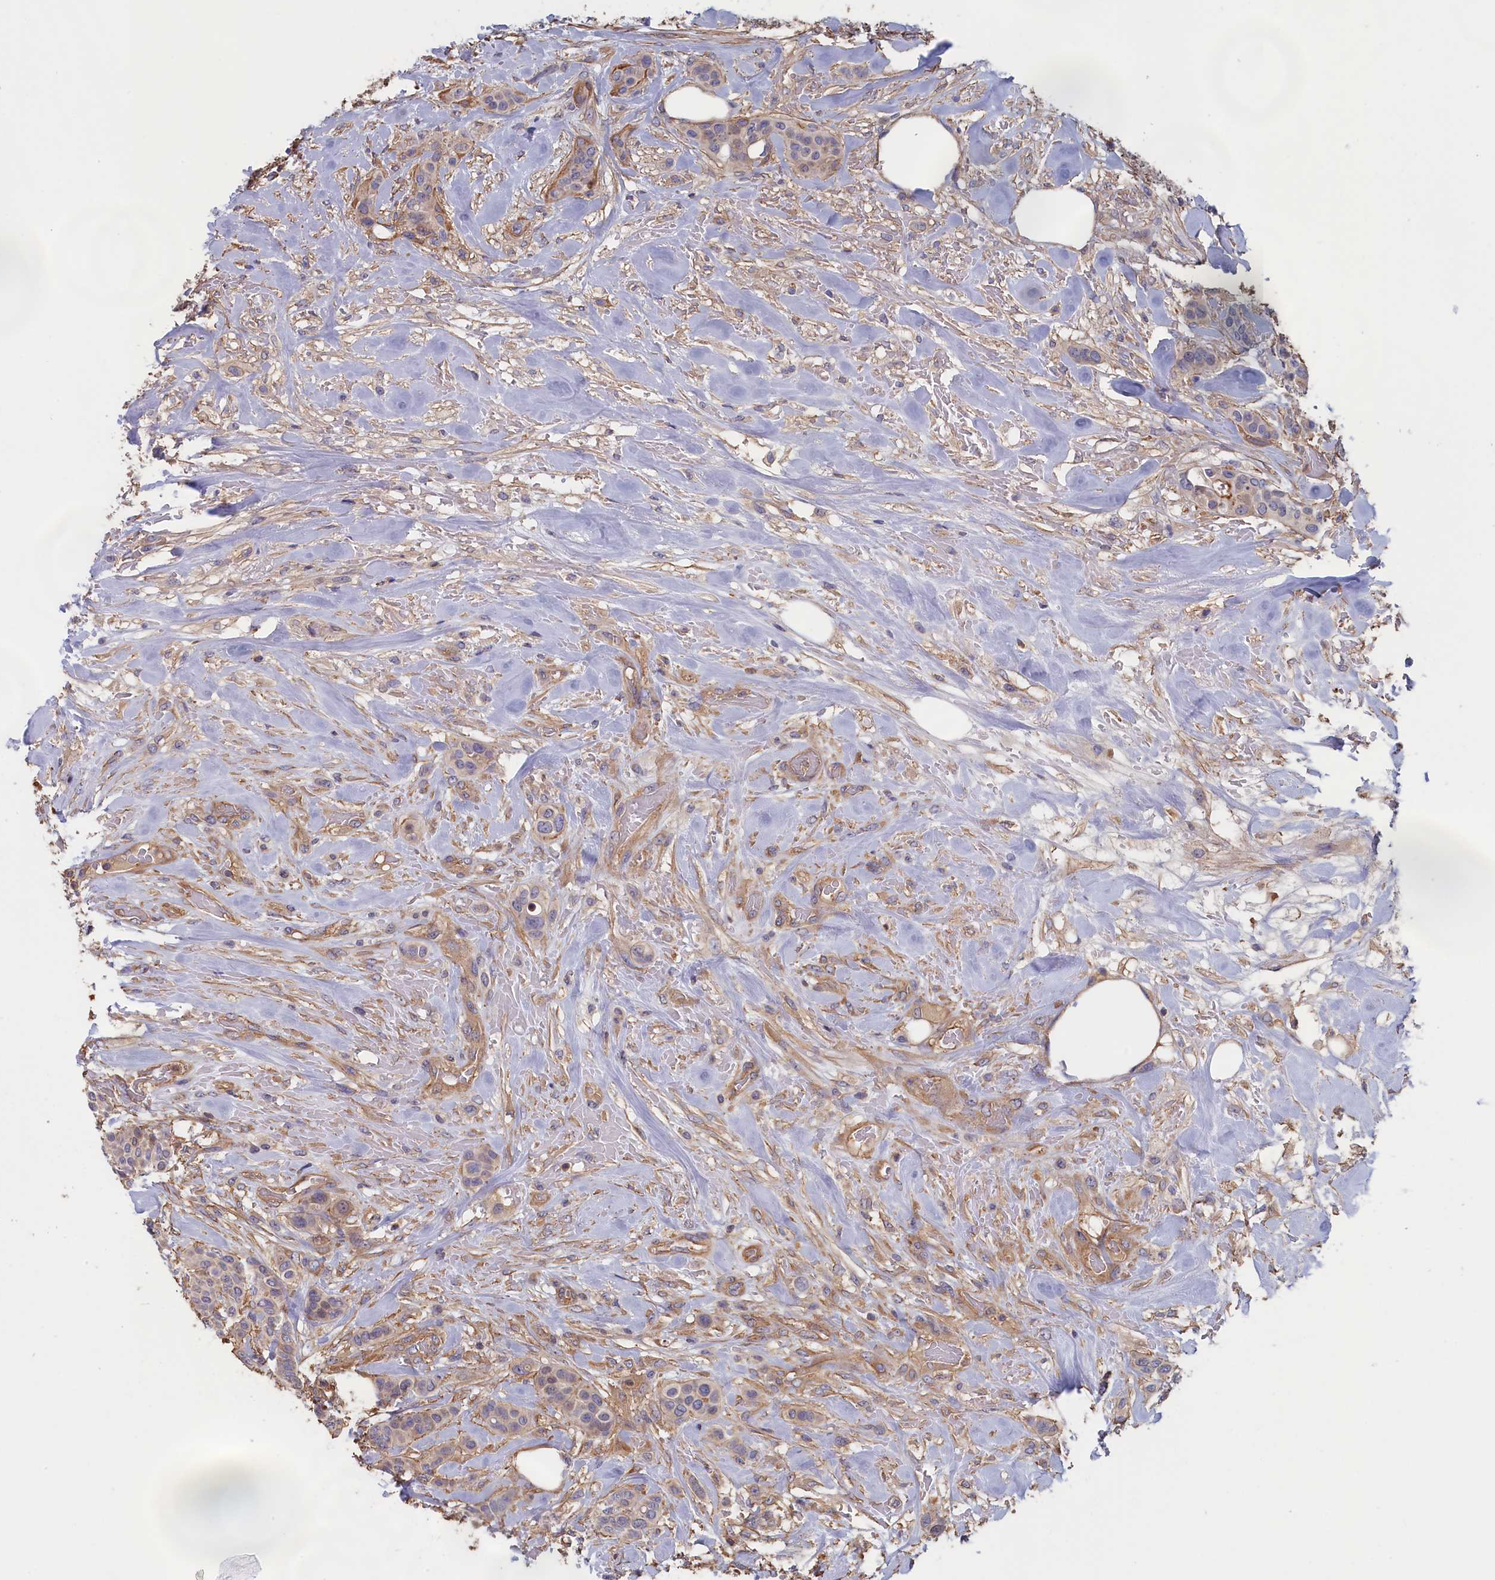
{"staining": {"intensity": "negative", "quantity": "none", "location": "none"}, "tissue": "breast cancer", "cell_type": "Tumor cells", "image_type": "cancer", "snomed": [{"axis": "morphology", "description": "Lobular carcinoma"}, {"axis": "topography", "description": "Breast"}], "caption": "The micrograph displays no staining of tumor cells in lobular carcinoma (breast).", "gene": "ANKRD2", "patient": {"sex": "female", "age": 51}}